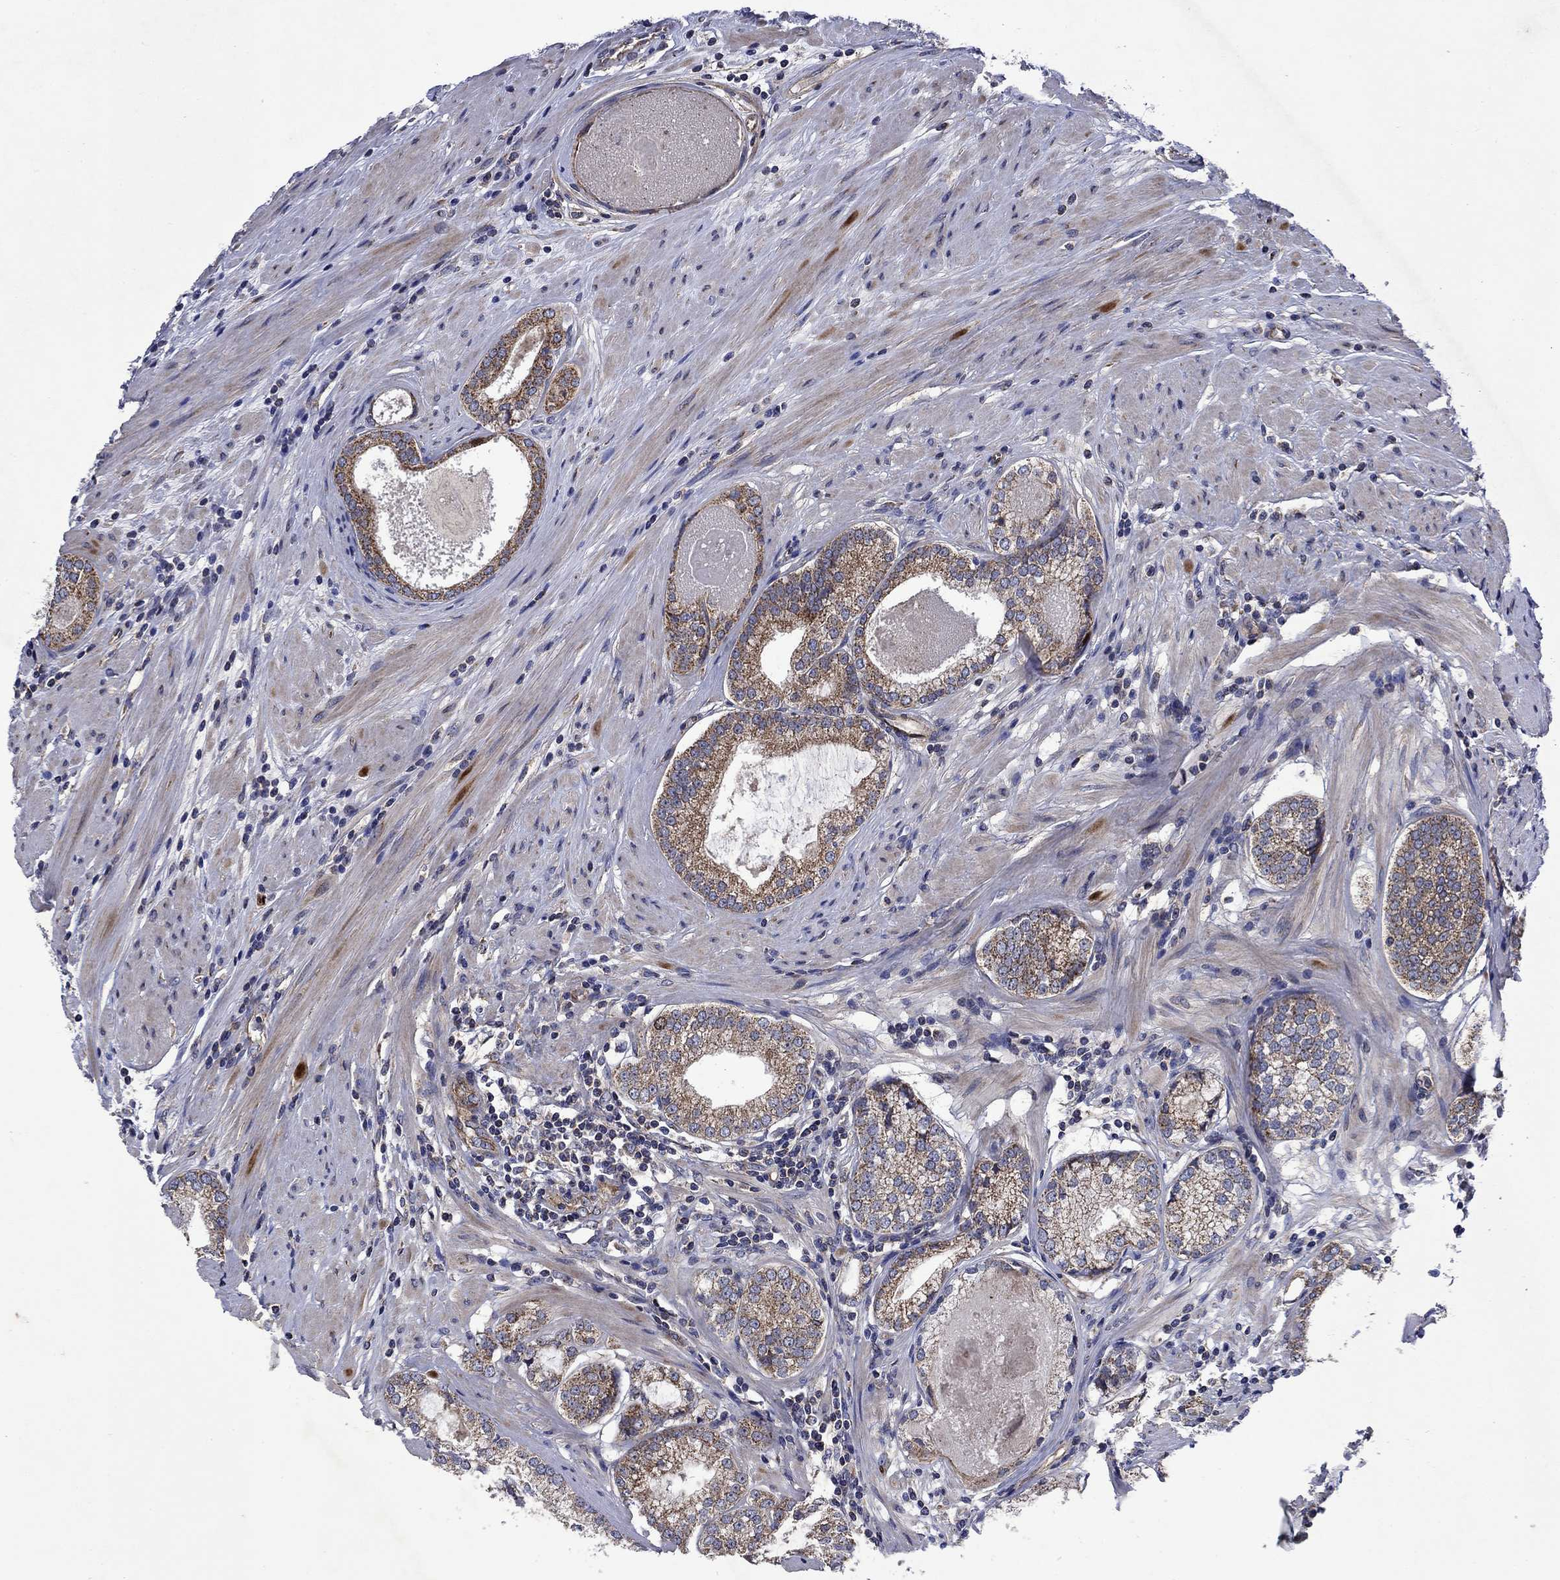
{"staining": {"intensity": "strong", "quantity": "<25%", "location": "cytoplasmic/membranous"}, "tissue": "prostate cancer", "cell_type": "Tumor cells", "image_type": "cancer", "snomed": [{"axis": "morphology", "description": "Adenocarcinoma, High grade"}, {"axis": "topography", "description": "Prostate and seminal vesicle, NOS"}], "caption": "DAB (3,3'-diaminobenzidine) immunohistochemical staining of prostate cancer displays strong cytoplasmic/membranous protein staining in approximately <25% of tumor cells. Nuclei are stained in blue.", "gene": "KIF22", "patient": {"sex": "male", "age": 62}}